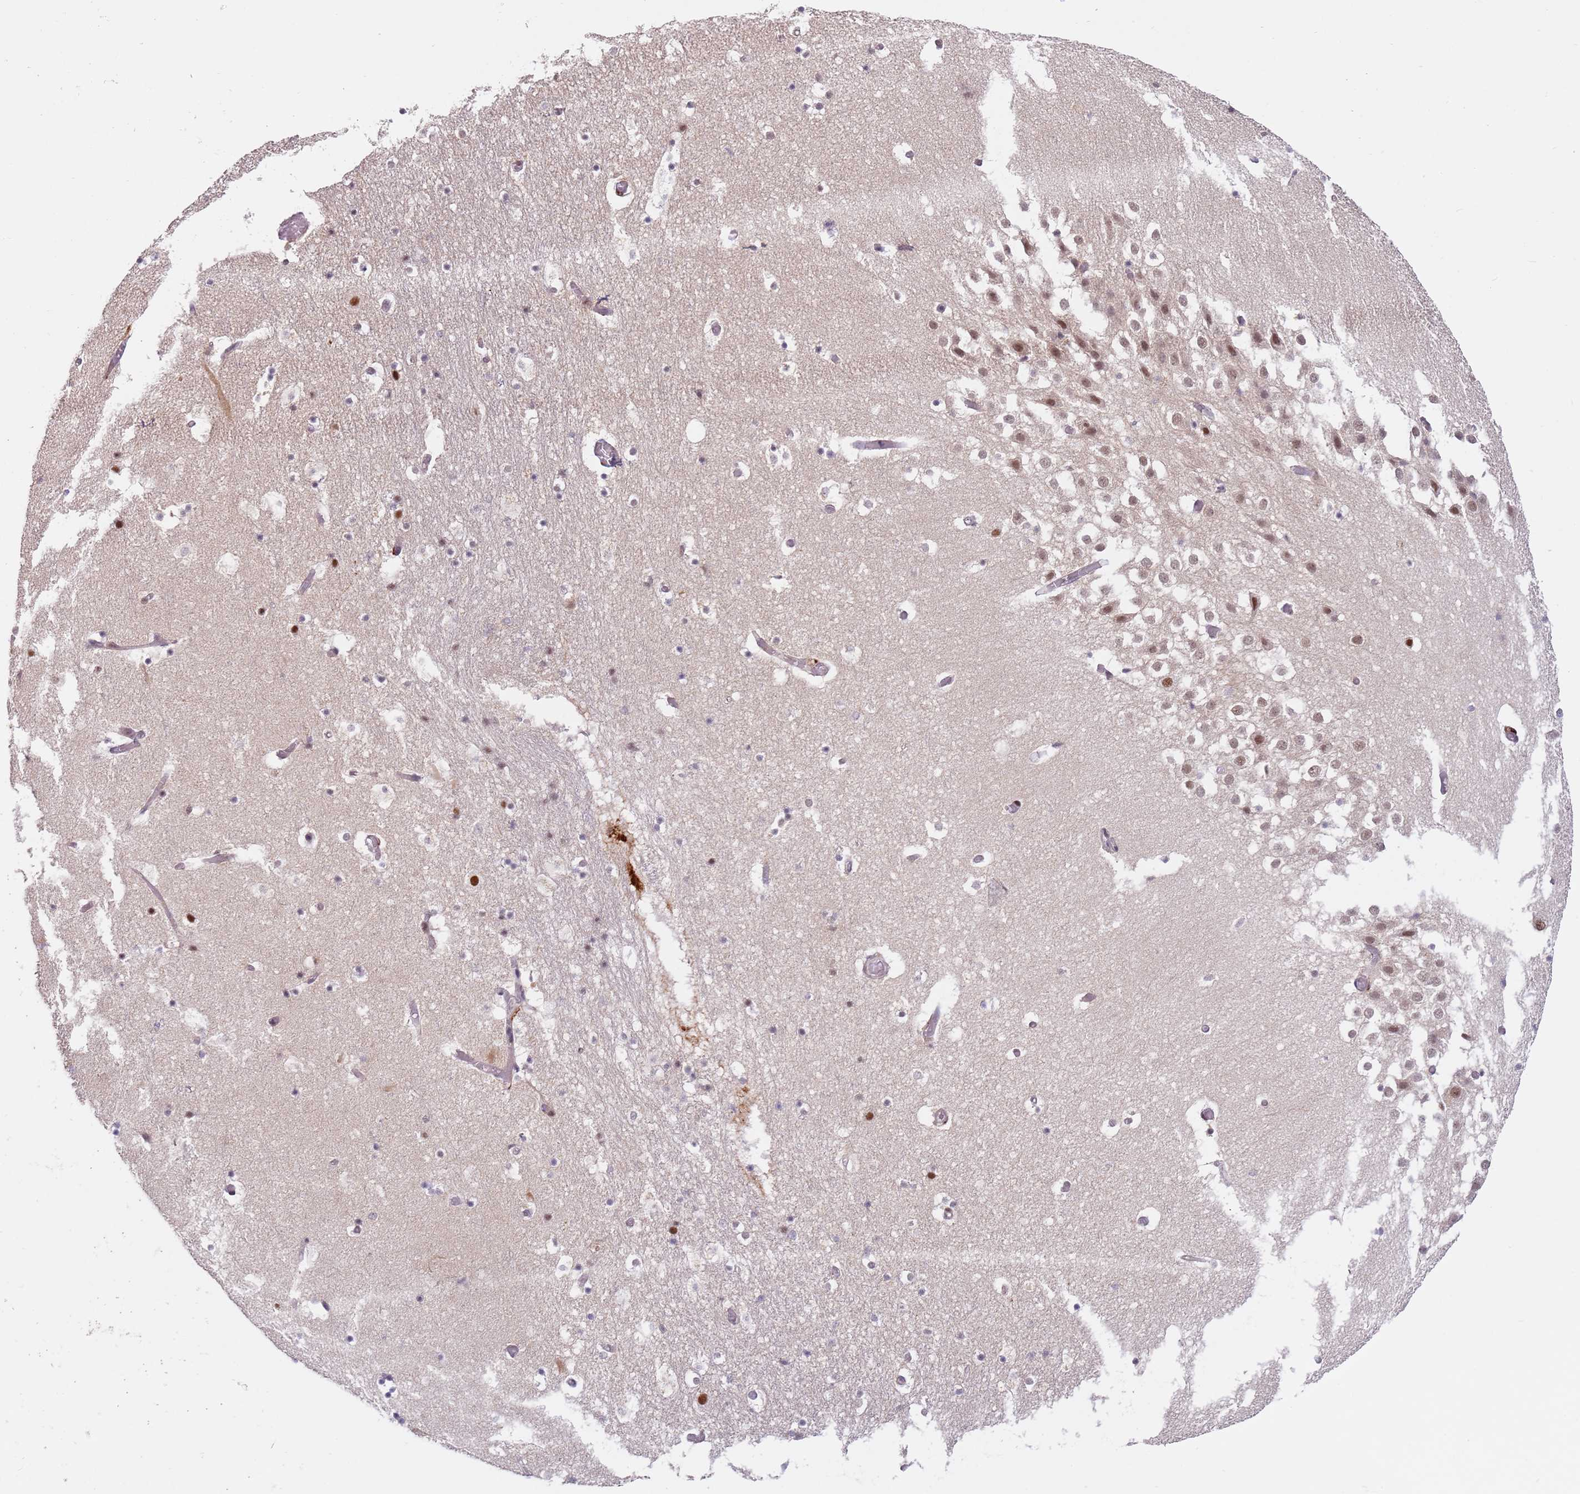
{"staining": {"intensity": "moderate", "quantity": "<25%", "location": "nuclear"}, "tissue": "hippocampus", "cell_type": "Glial cells", "image_type": "normal", "snomed": [{"axis": "morphology", "description": "Normal tissue, NOS"}, {"axis": "topography", "description": "Hippocampus"}], "caption": "Human hippocampus stained with a brown dye exhibits moderate nuclear positive staining in approximately <25% of glial cells.", "gene": "LGALSL", "patient": {"sex": "female", "age": 52}}